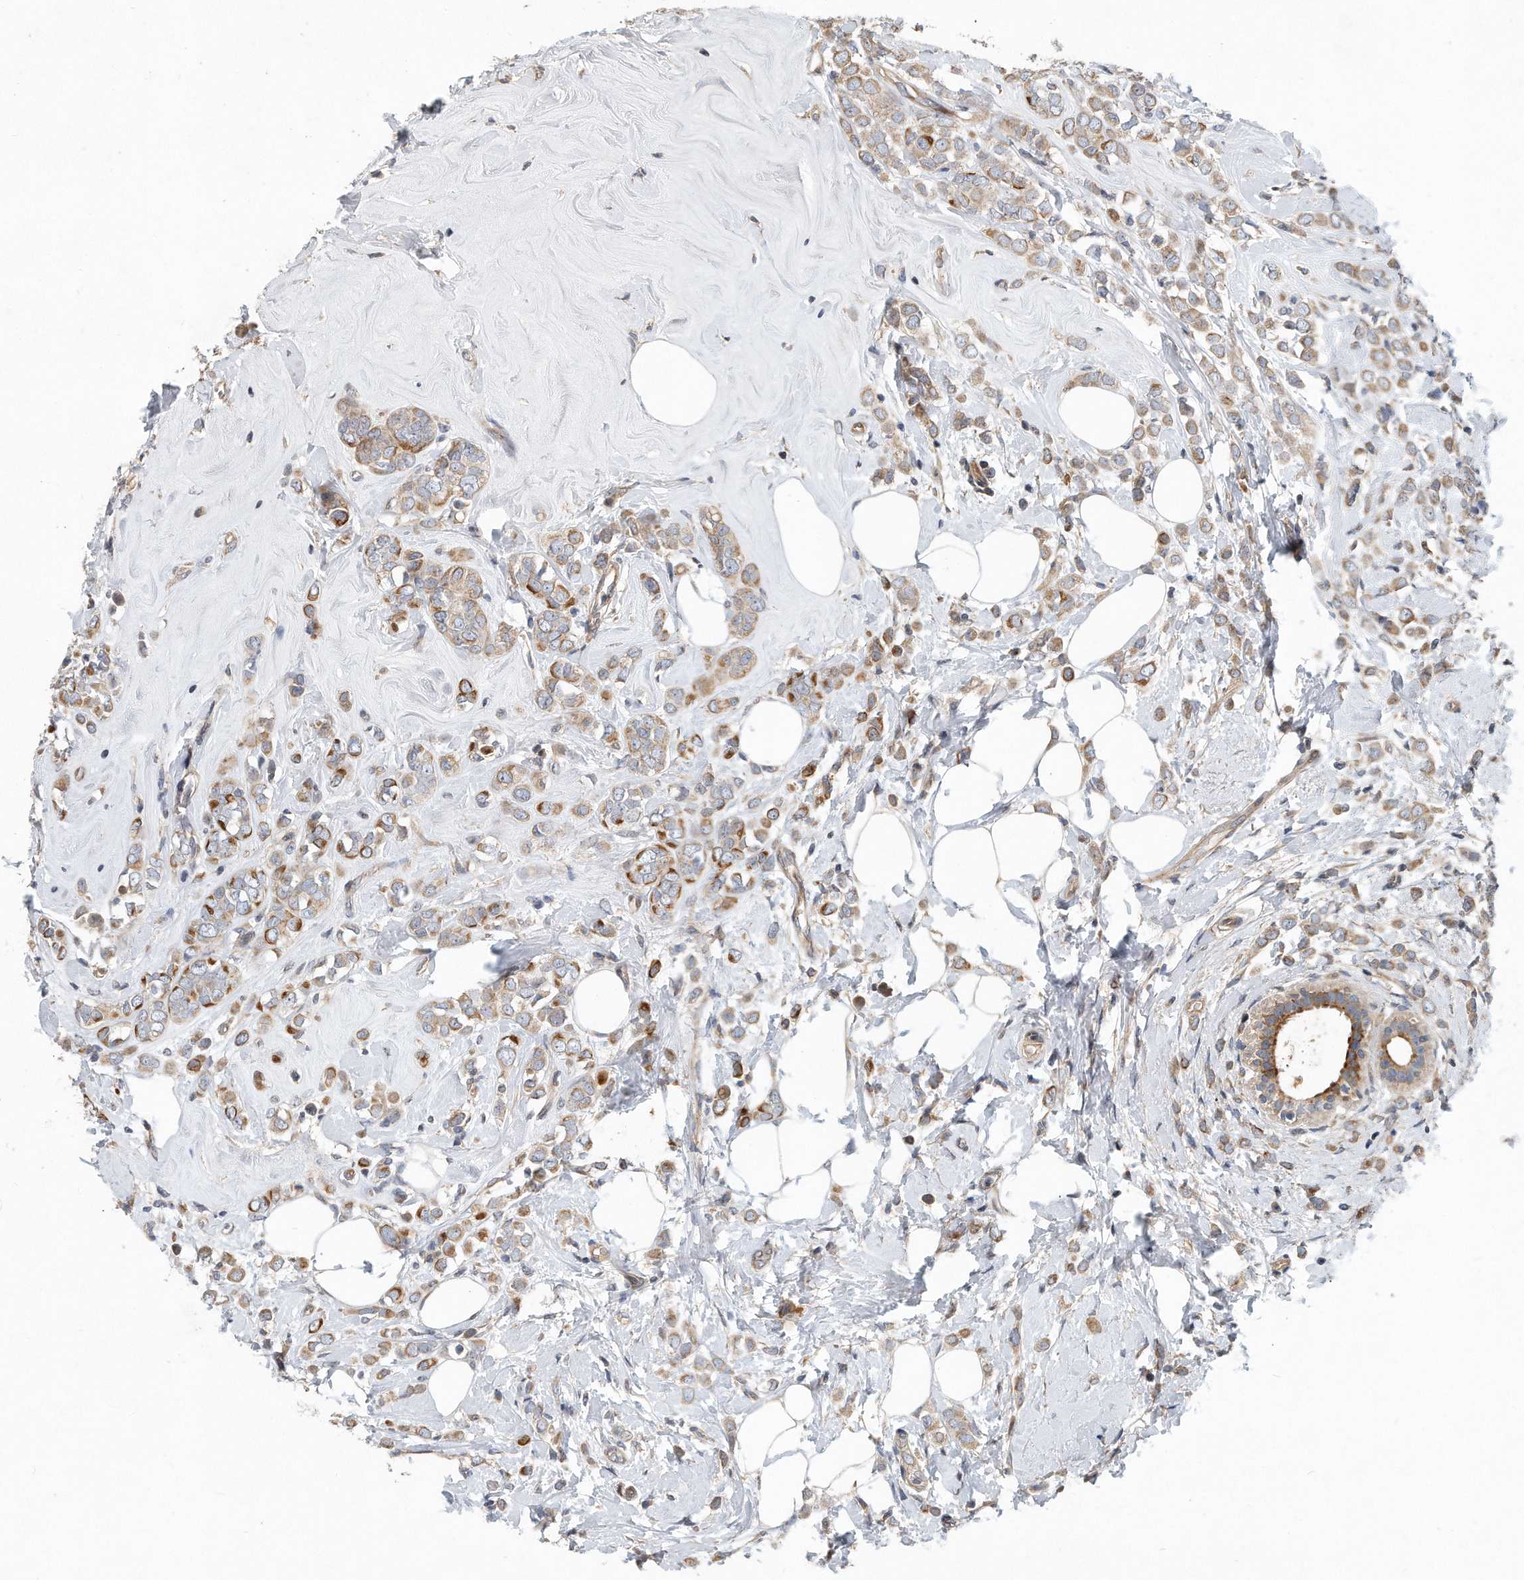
{"staining": {"intensity": "moderate", "quantity": ">75%", "location": "cytoplasmic/membranous"}, "tissue": "breast cancer", "cell_type": "Tumor cells", "image_type": "cancer", "snomed": [{"axis": "morphology", "description": "Lobular carcinoma"}, {"axis": "topography", "description": "Breast"}], "caption": "Immunohistochemistry (DAB (3,3'-diaminobenzidine)) staining of breast cancer (lobular carcinoma) reveals moderate cytoplasmic/membranous protein expression in about >75% of tumor cells. (DAB (3,3'-diaminobenzidine) = brown stain, brightfield microscopy at high magnification).", "gene": "PCDH8", "patient": {"sex": "female", "age": 47}}